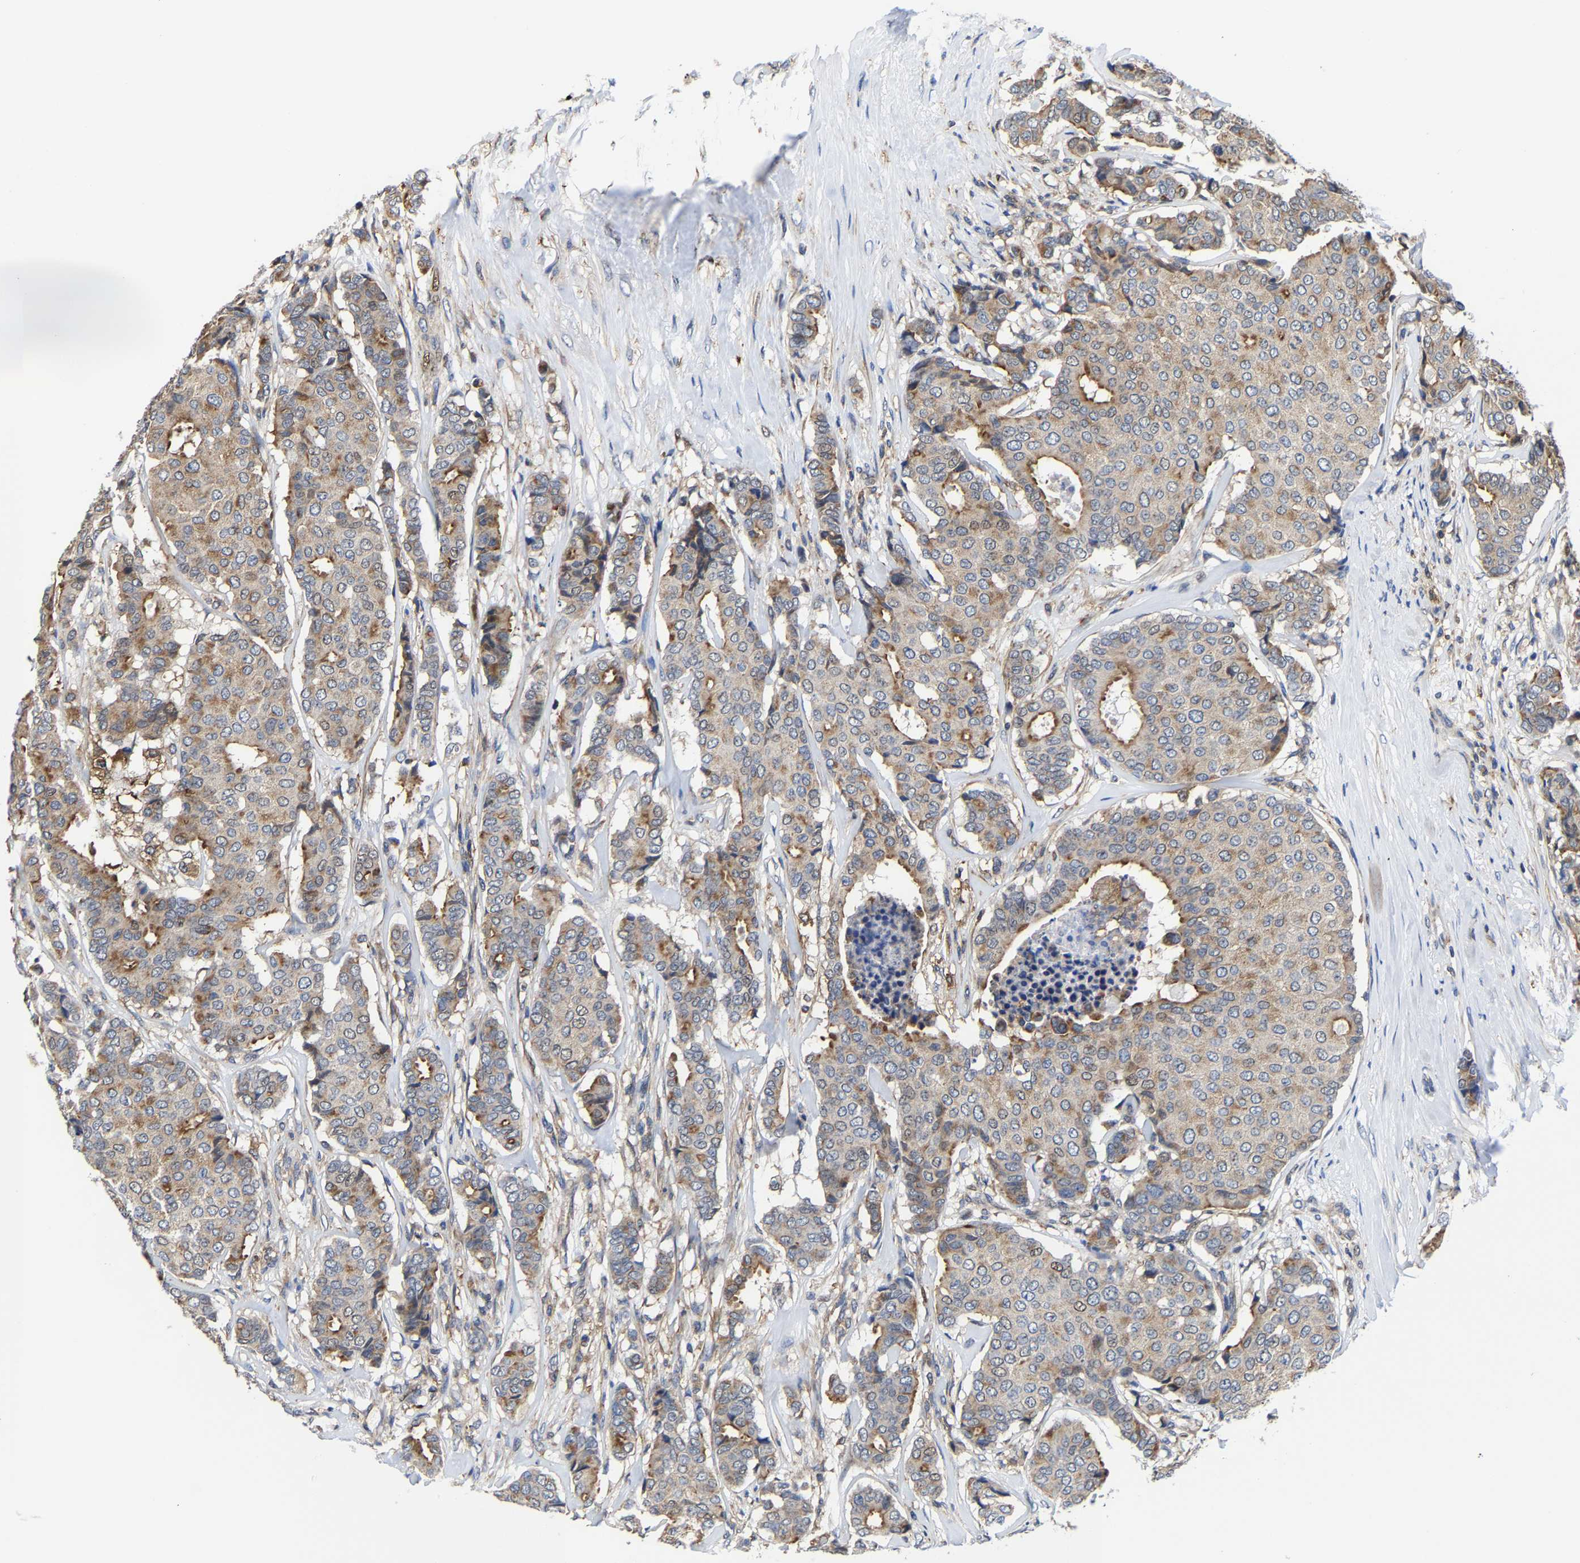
{"staining": {"intensity": "moderate", "quantity": "25%-75%", "location": "cytoplasmic/membranous"}, "tissue": "breast cancer", "cell_type": "Tumor cells", "image_type": "cancer", "snomed": [{"axis": "morphology", "description": "Duct carcinoma"}, {"axis": "topography", "description": "Breast"}], "caption": "Breast cancer (intraductal carcinoma) tissue exhibits moderate cytoplasmic/membranous positivity in approximately 25%-75% of tumor cells, visualized by immunohistochemistry.", "gene": "PFKFB3", "patient": {"sex": "female", "age": 75}}